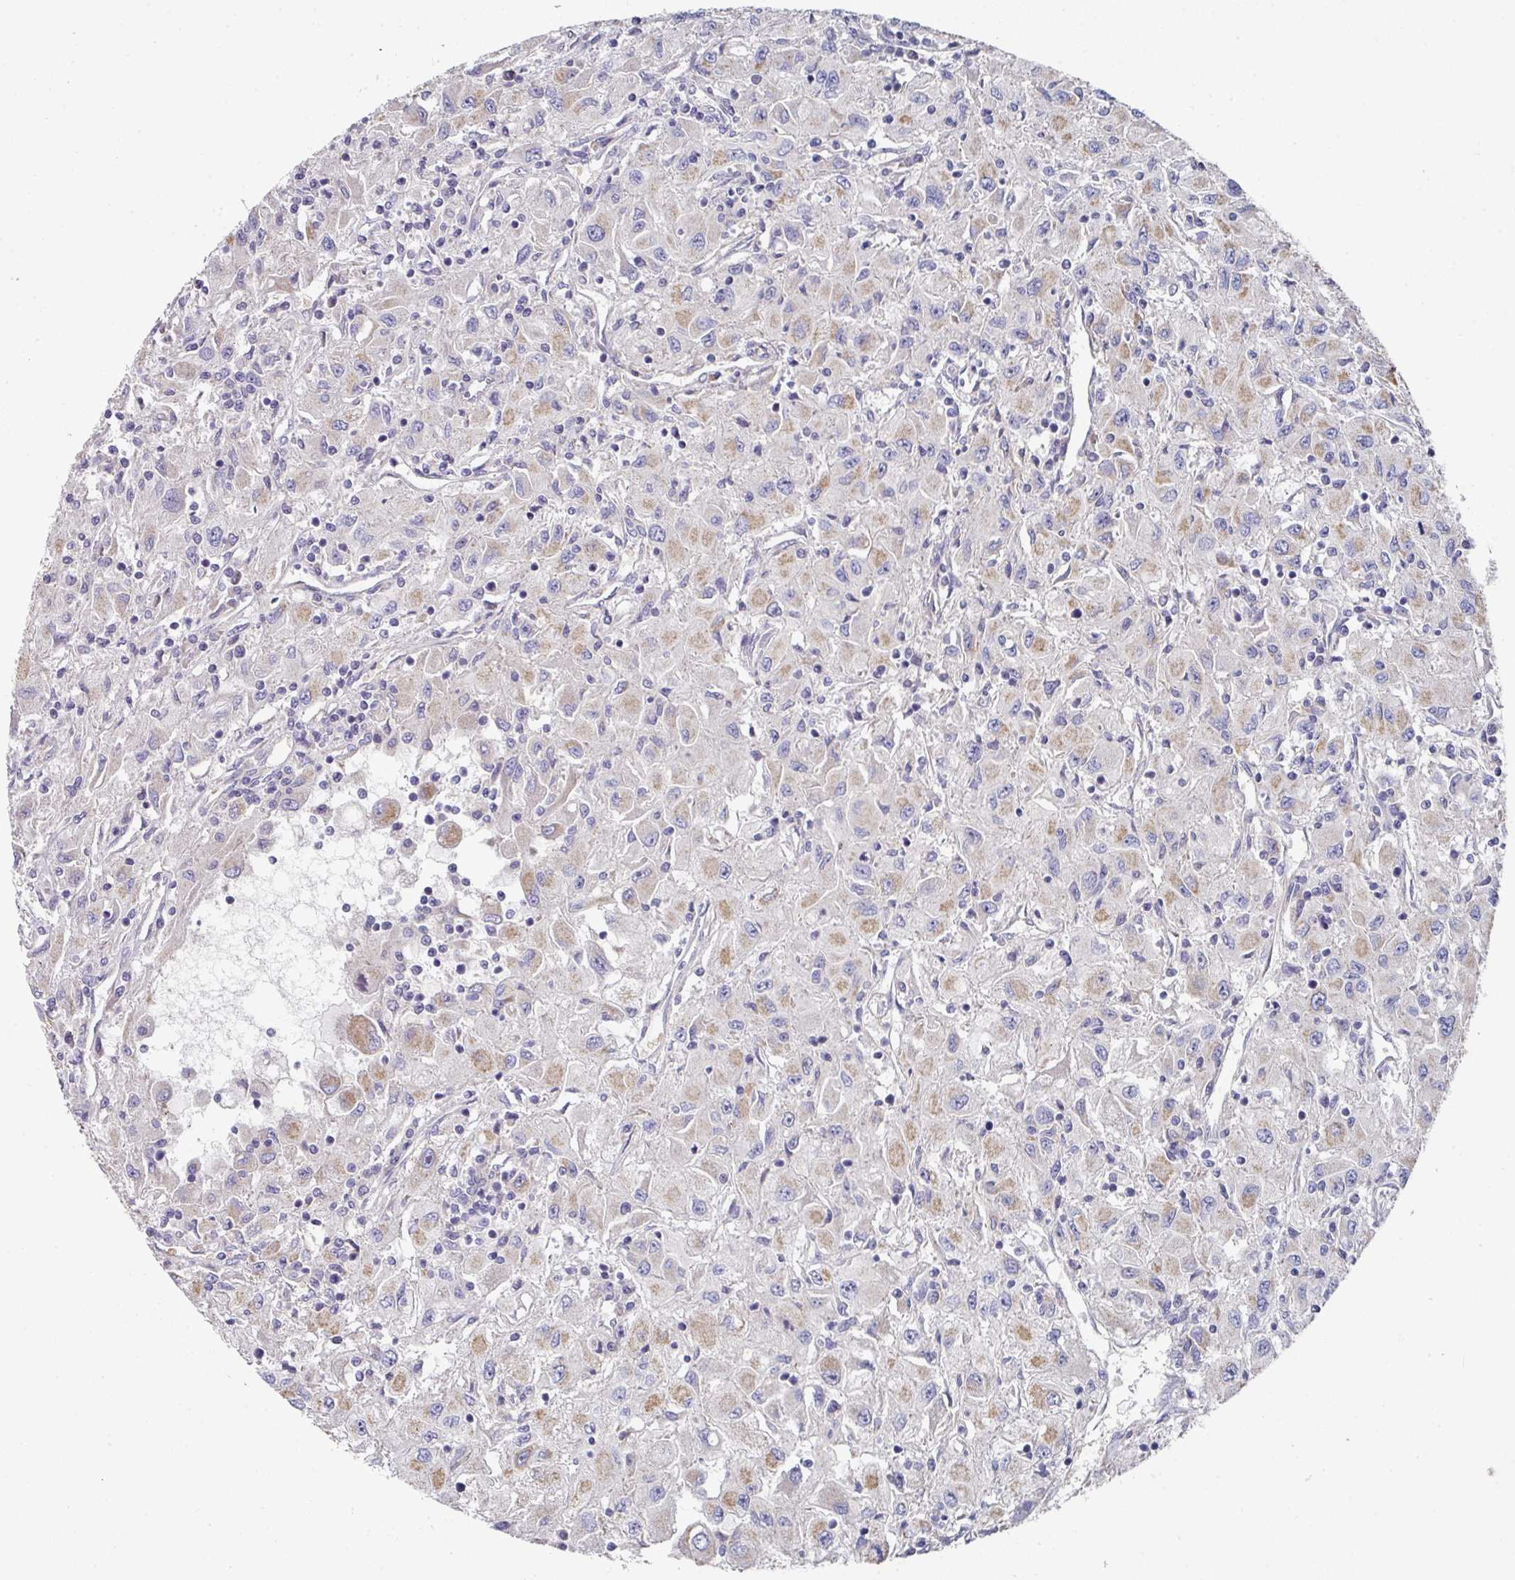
{"staining": {"intensity": "weak", "quantity": "25%-75%", "location": "cytoplasmic/membranous"}, "tissue": "renal cancer", "cell_type": "Tumor cells", "image_type": "cancer", "snomed": [{"axis": "morphology", "description": "Adenocarcinoma, NOS"}, {"axis": "topography", "description": "Kidney"}], "caption": "Immunohistochemistry (IHC) histopathology image of neoplastic tissue: adenocarcinoma (renal) stained using immunohistochemistry (IHC) reveals low levels of weak protein expression localized specifically in the cytoplasmic/membranous of tumor cells, appearing as a cytoplasmic/membranous brown color.", "gene": "PYROXD2", "patient": {"sex": "female", "age": 67}}